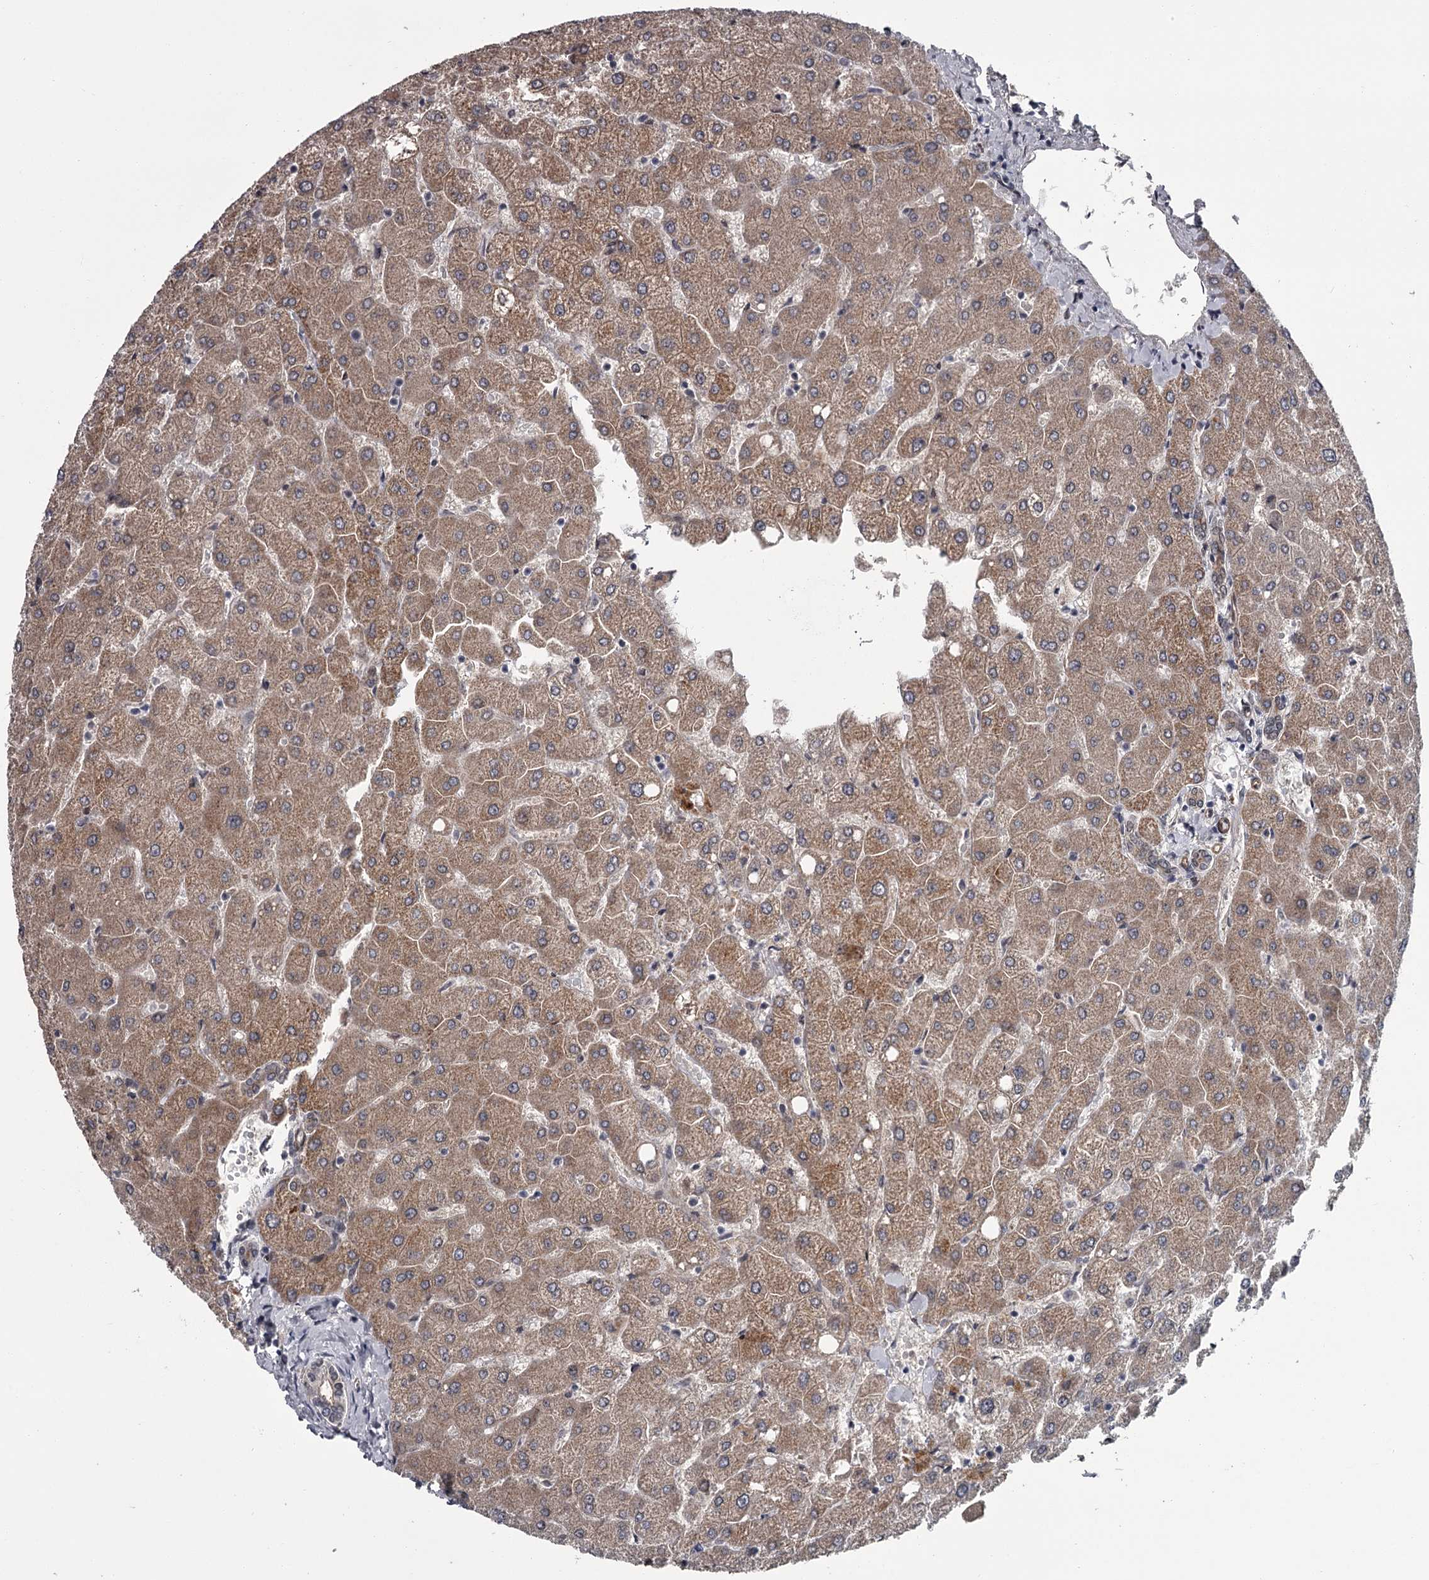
{"staining": {"intensity": "weak", "quantity": "25%-75%", "location": "cytoplasmic/membranous"}, "tissue": "liver", "cell_type": "Cholangiocytes", "image_type": "normal", "snomed": [{"axis": "morphology", "description": "Normal tissue, NOS"}, {"axis": "topography", "description": "Liver"}], "caption": "Immunohistochemical staining of benign liver reveals weak cytoplasmic/membranous protein expression in approximately 25%-75% of cholangiocytes.", "gene": "PRPF40B", "patient": {"sex": "female", "age": 54}}